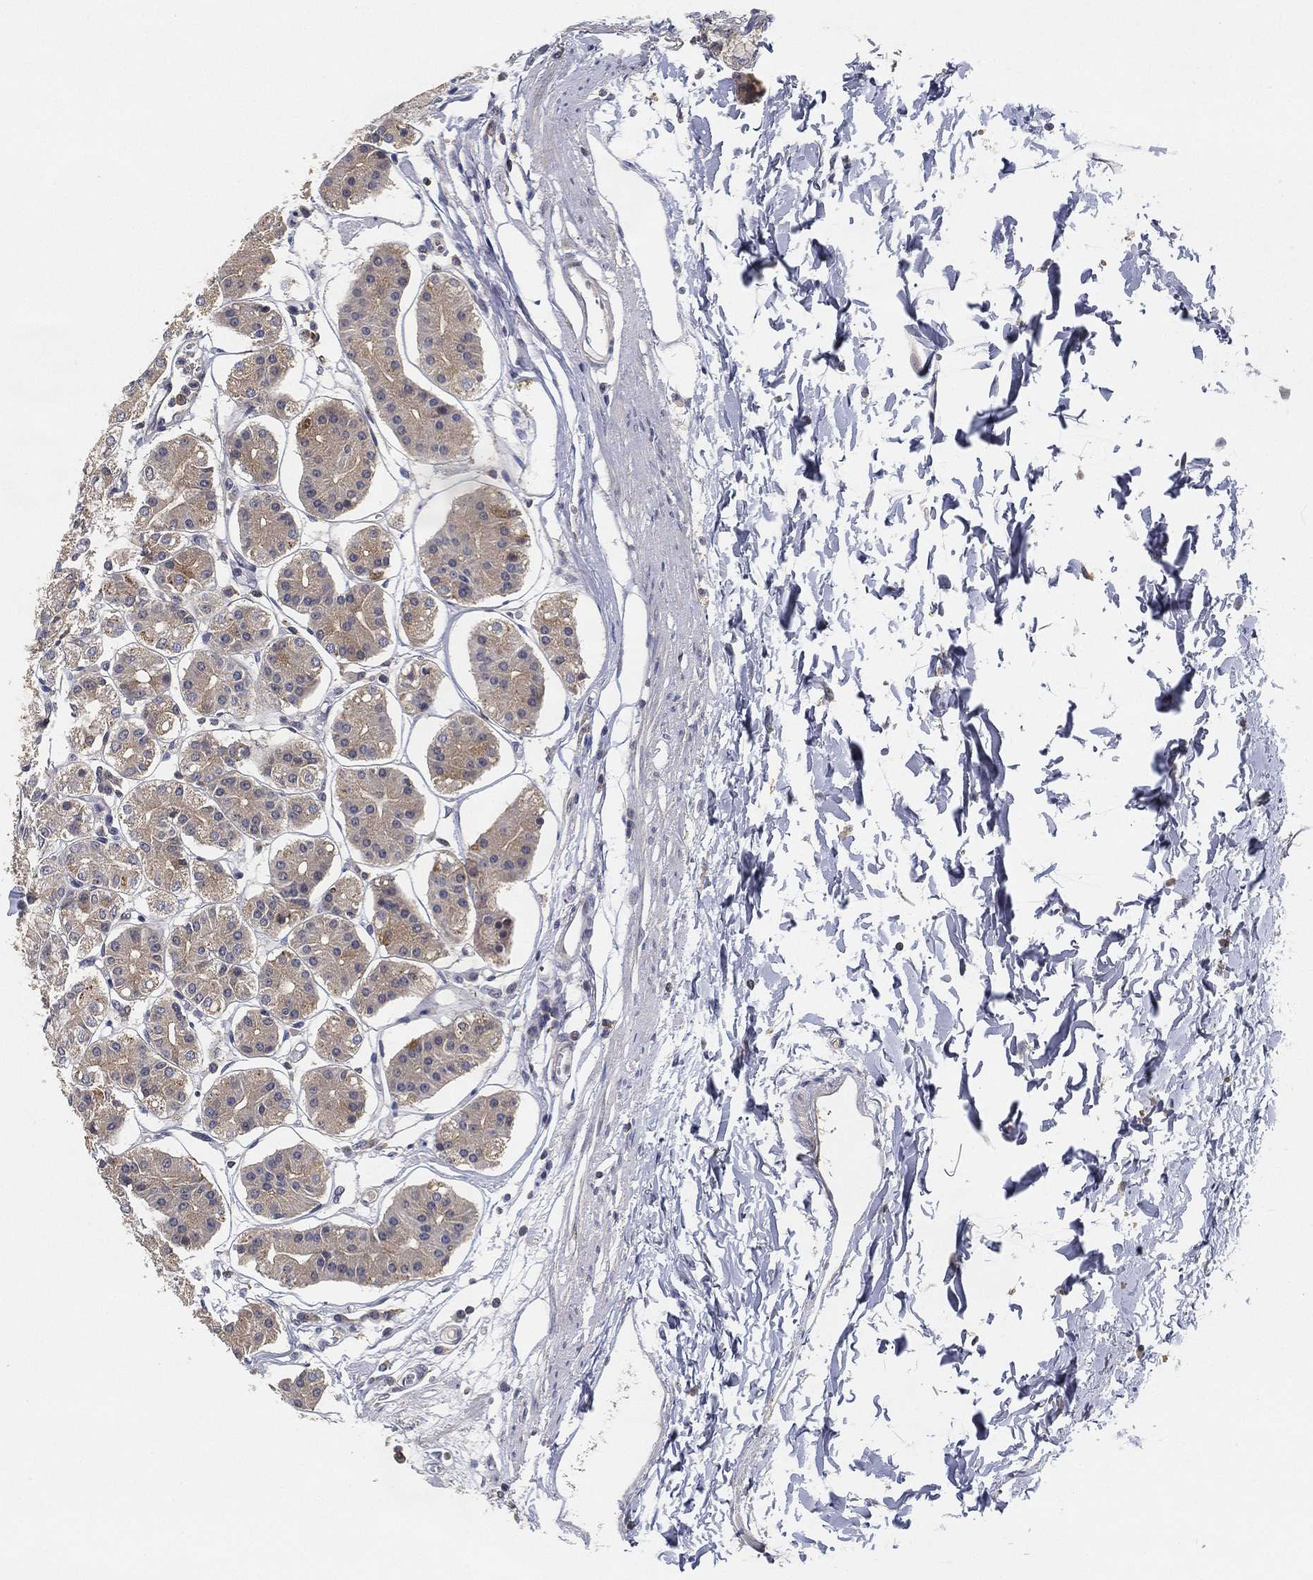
{"staining": {"intensity": "moderate", "quantity": "<25%", "location": "cytoplasmic/membranous"}, "tissue": "stomach", "cell_type": "Glandular cells", "image_type": "normal", "snomed": [{"axis": "morphology", "description": "Normal tissue, NOS"}, {"axis": "topography", "description": "Skeletal muscle"}, {"axis": "topography", "description": "Stomach"}], "caption": "Immunohistochemical staining of normal stomach exhibits <25% levels of moderate cytoplasmic/membranous protein positivity in approximately <25% of glandular cells.", "gene": "CFAP251", "patient": {"sex": "female", "age": 57}}